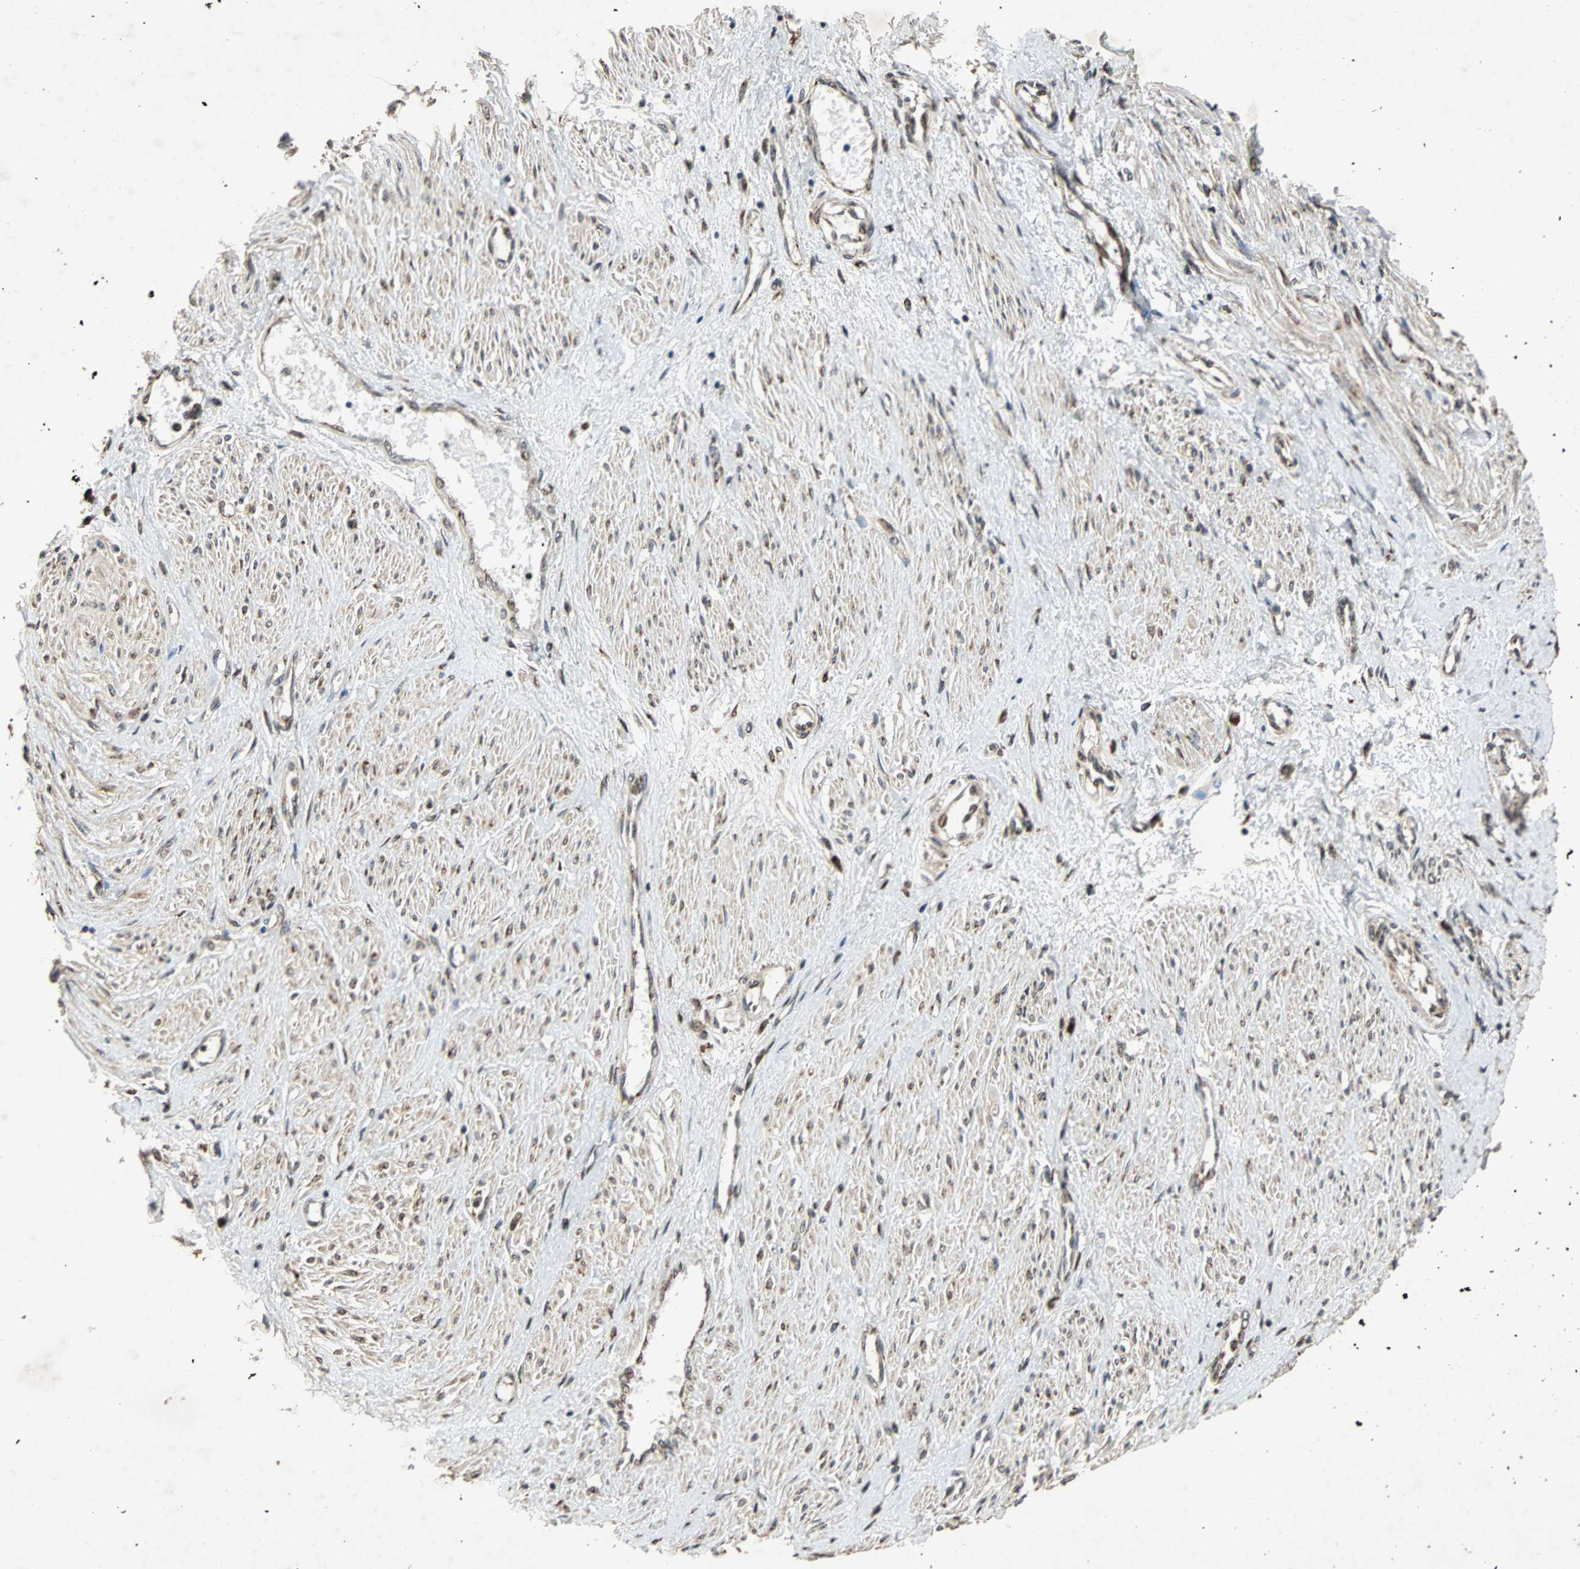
{"staining": {"intensity": "moderate", "quantity": "25%-75%", "location": "cytoplasmic/membranous,nuclear"}, "tissue": "smooth muscle", "cell_type": "Smooth muscle cells", "image_type": "normal", "snomed": [{"axis": "morphology", "description": "Normal tissue, NOS"}, {"axis": "topography", "description": "Smooth muscle"}, {"axis": "topography", "description": "Uterus"}], "caption": "Immunohistochemistry (IHC) of normal human smooth muscle displays medium levels of moderate cytoplasmic/membranous,nuclear expression in approximately 25%-75% of smooth muscle cells.", "gene": "USP31", "patient": {"sex": "female", "age": 39}}